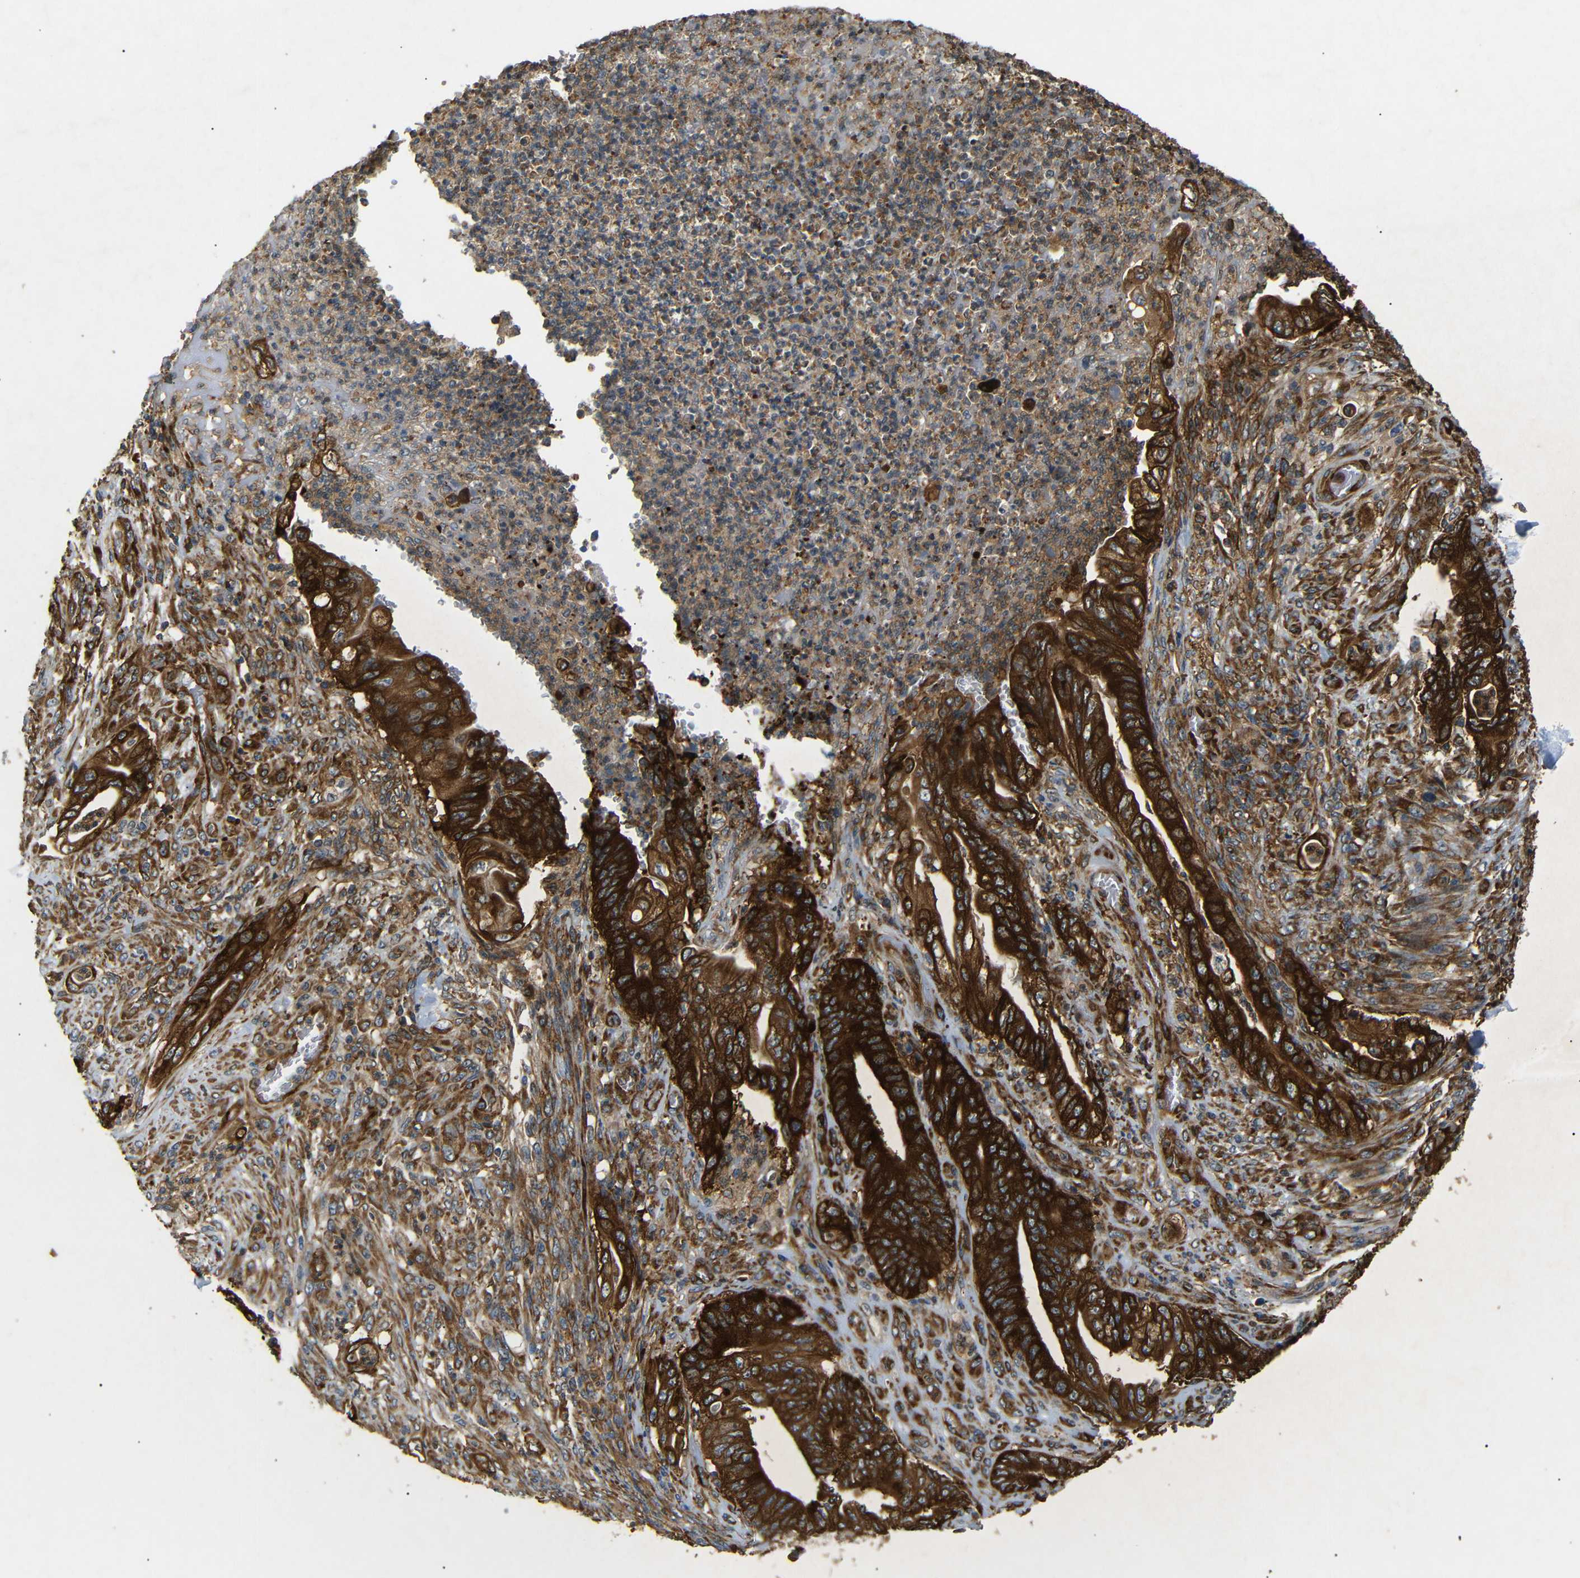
{"staining": {"intensity": "strong", "quantity": ">75%", "location": "cytoplasmic/membranous"}, "tissue": "stomach cancer", "cell_type": "Tumor cells", "image_type": "cancer", "snomed": [{"axis": "morphology", "description": "Adenocarcinoma, NOS"}, {"axis": "topography", "description": "Stomach"}], "caption": "Adenocarcinoma (stomach) stained with immunohistochemistry (IHC) displays strong cytoplasmic/membranous expression in approximately >75% of tumor cells.", "gene": "BTF3", "patient": {"sex": "female", "age": 73}}